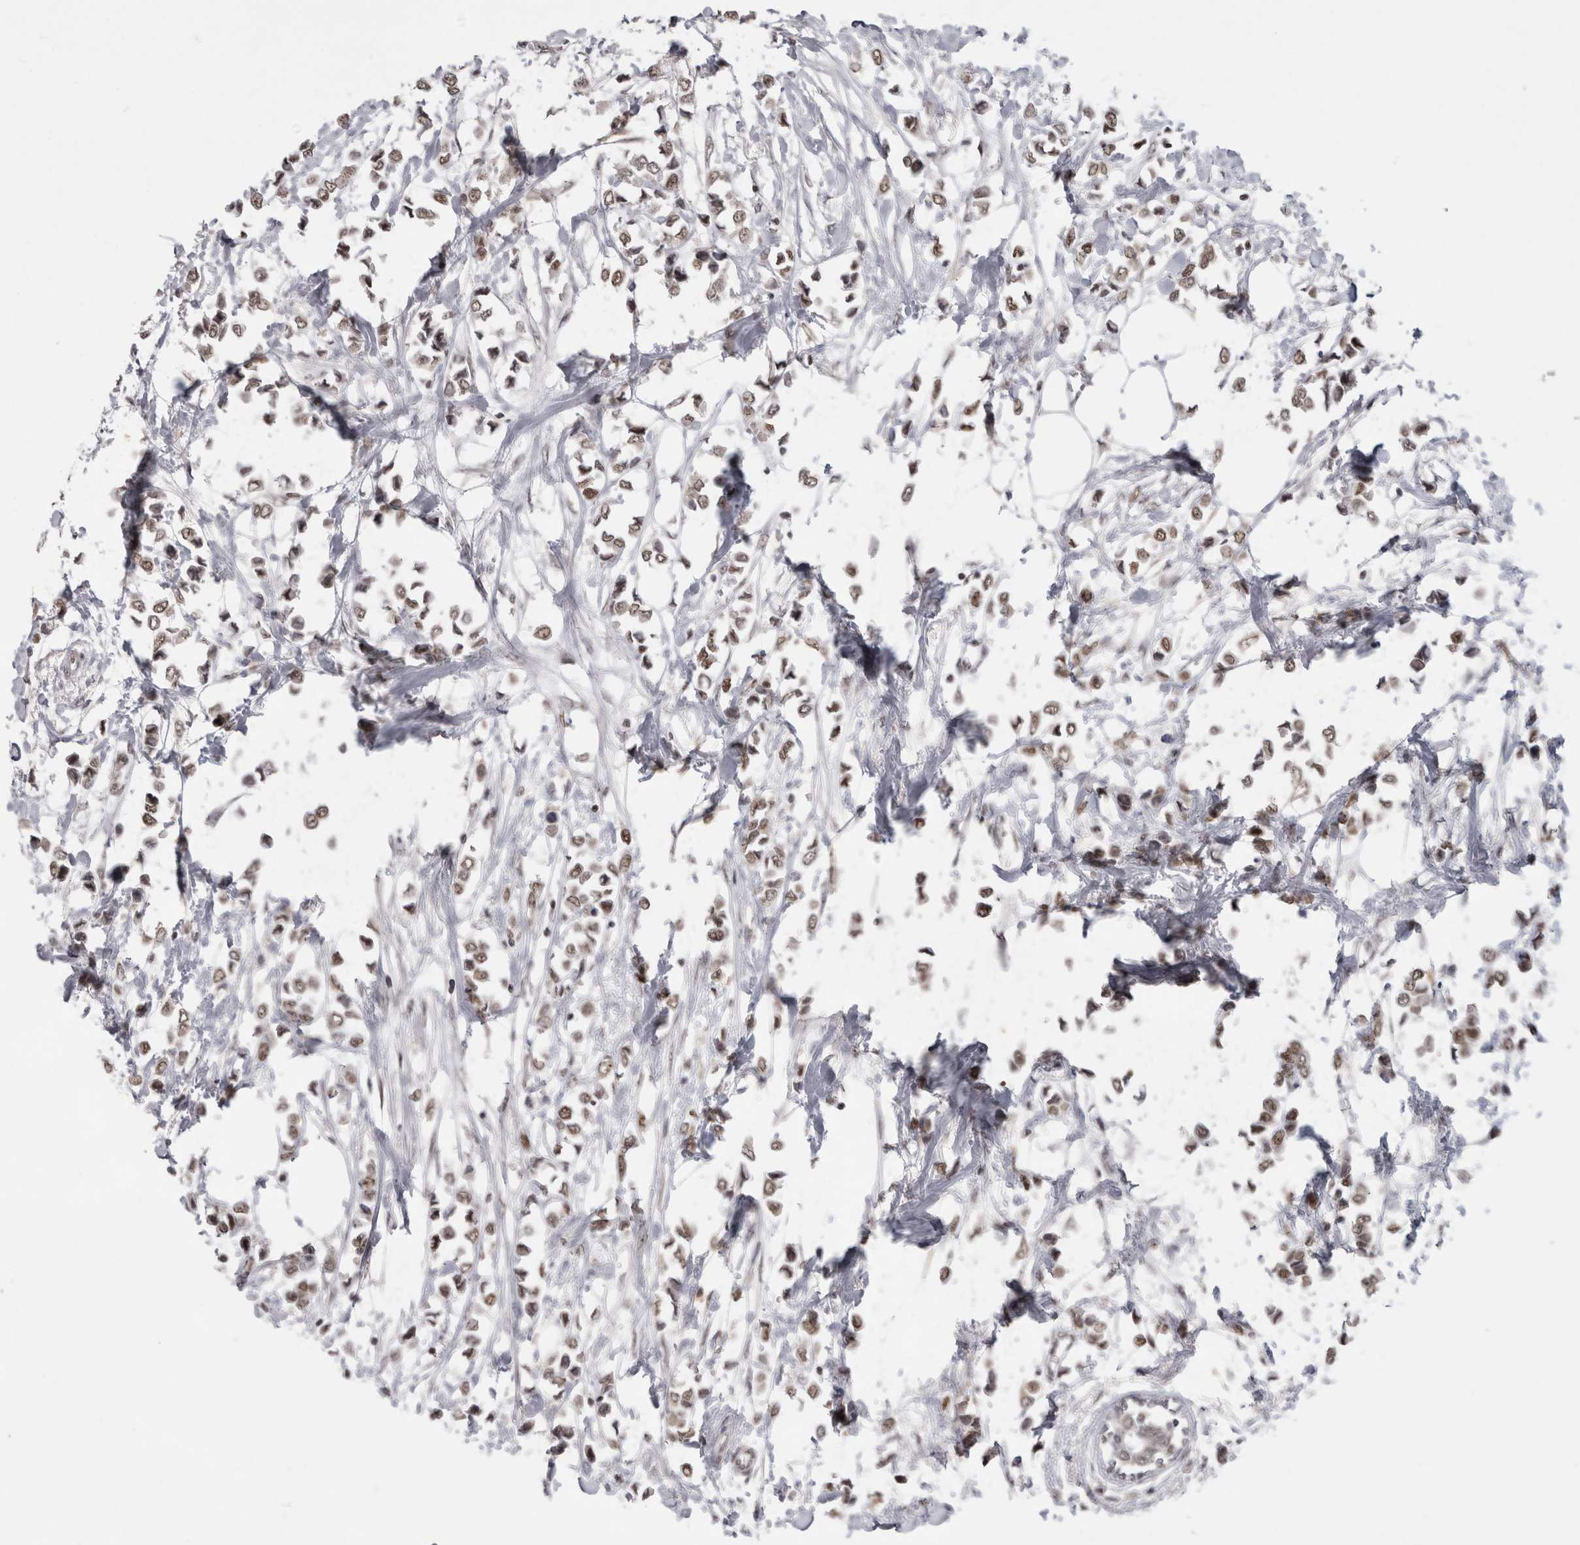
{"staining": {"intensity": "moderate", "quantity": ">75%", "location": "nuclear"}, "tissue": "breast cancer", "cell_type": "Tumor cells", "image_type": "cancer", "snomed": [{"axis": "morphology", "description": "Lobular carcinoma"}, {"axis": "topography", "description": "Breast"}], "caption": "Immunohistochemistry (IHC) of breast cancer (lobular carcinoma) displays medium levels of moderate nuclear staining in about >75% of tumor cells. Immunohistochemistry (IHC) stains the protein of interest in brown and the nuclei are stained blue.", "gene": "DAXX", "patient": {"sex": "female", "age": 51}}